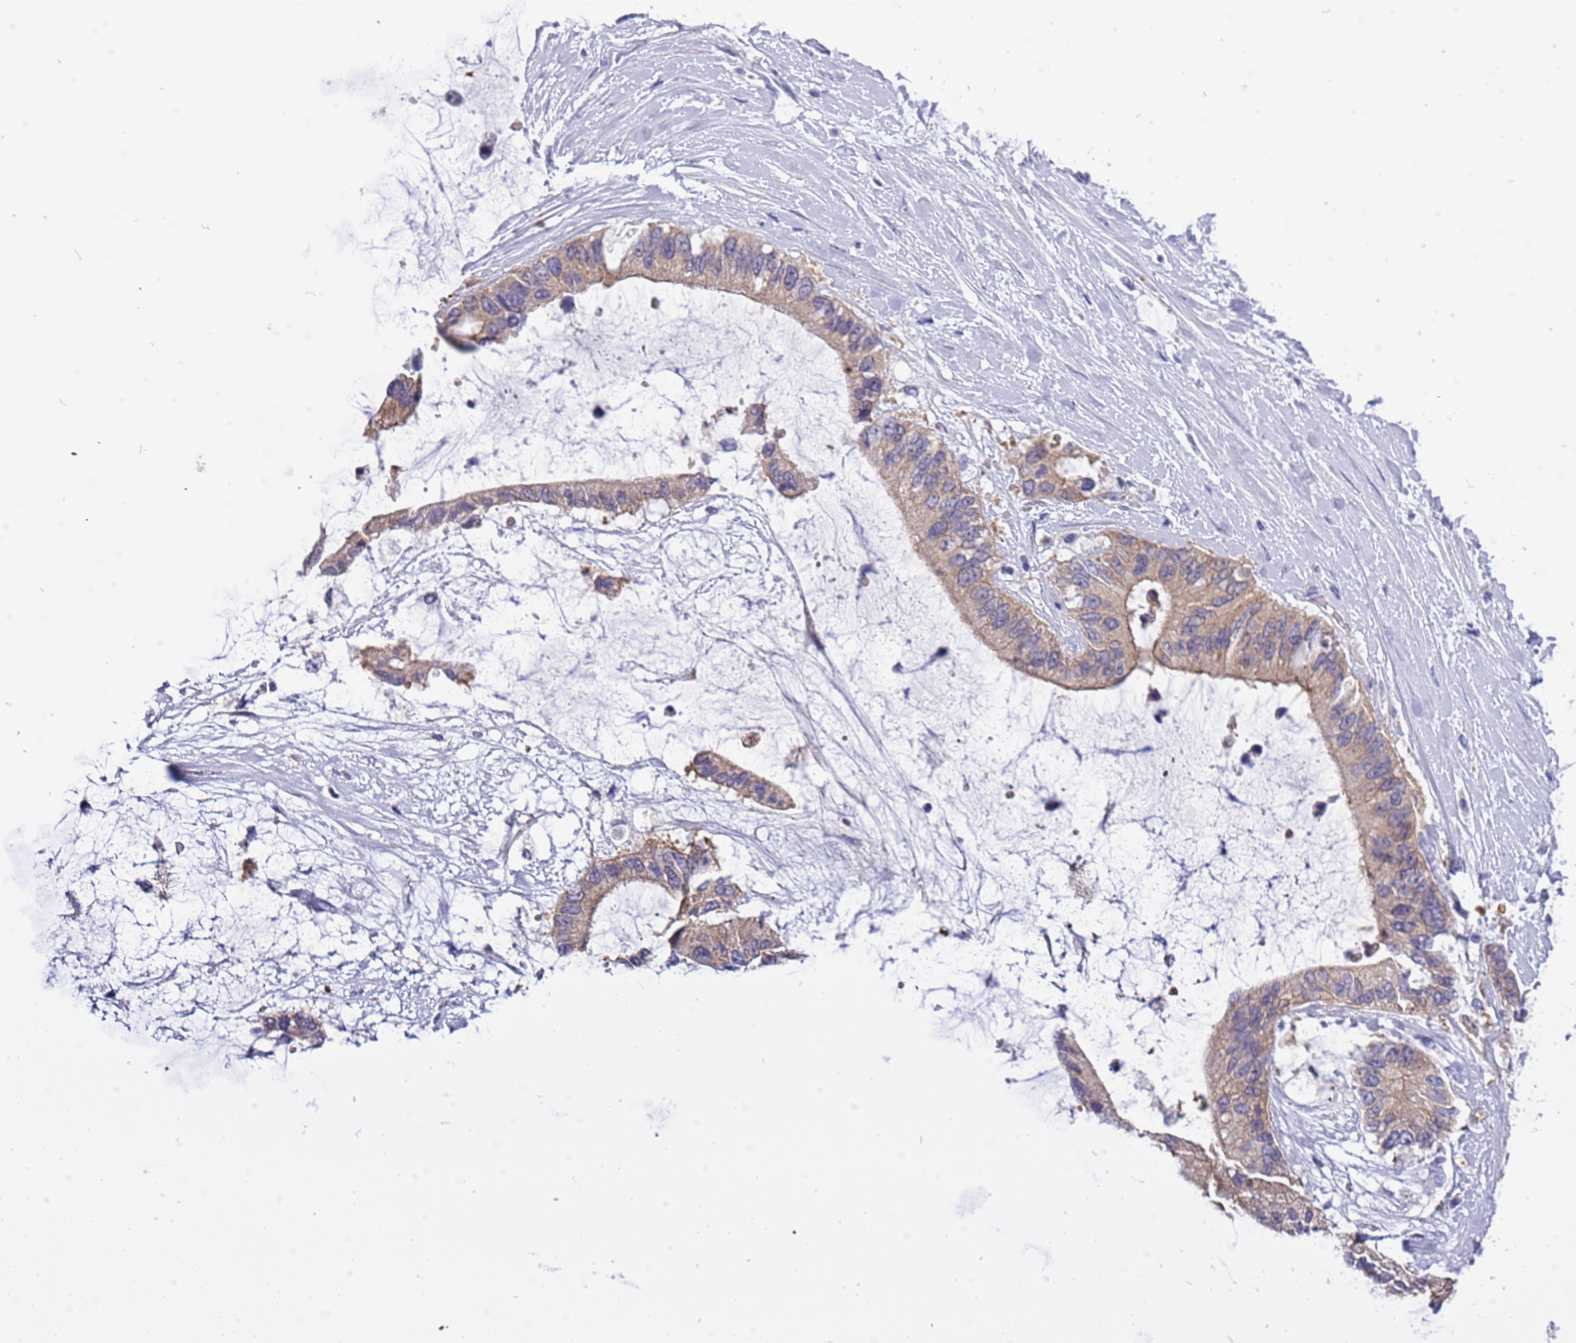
{"staining": {"intensity": "weak", "quantity": ">75%", "location": "cytoplasmic/membranous"}, "tissue": "liver cancer", "cell_type": "Tumor cells", "image_type": "cancer", "snomed": [{"axis": "morphology", "description": "Normal tissue, NOS"}, {"axis": "morphology", "description": "Cholangiocarcinoma"}, {"axis": "topography", "description": "Liver"}, {"axis": "topography", "description": "Peripheral nerve tissue"}], "caption": "Protein expression analysis of human liver cancer reveals weak cytoplasmic/membranous expression in approximately >75% of tumor cells.", "gene": "STIP1", "patient": {"sex": "female", "age": 73}}